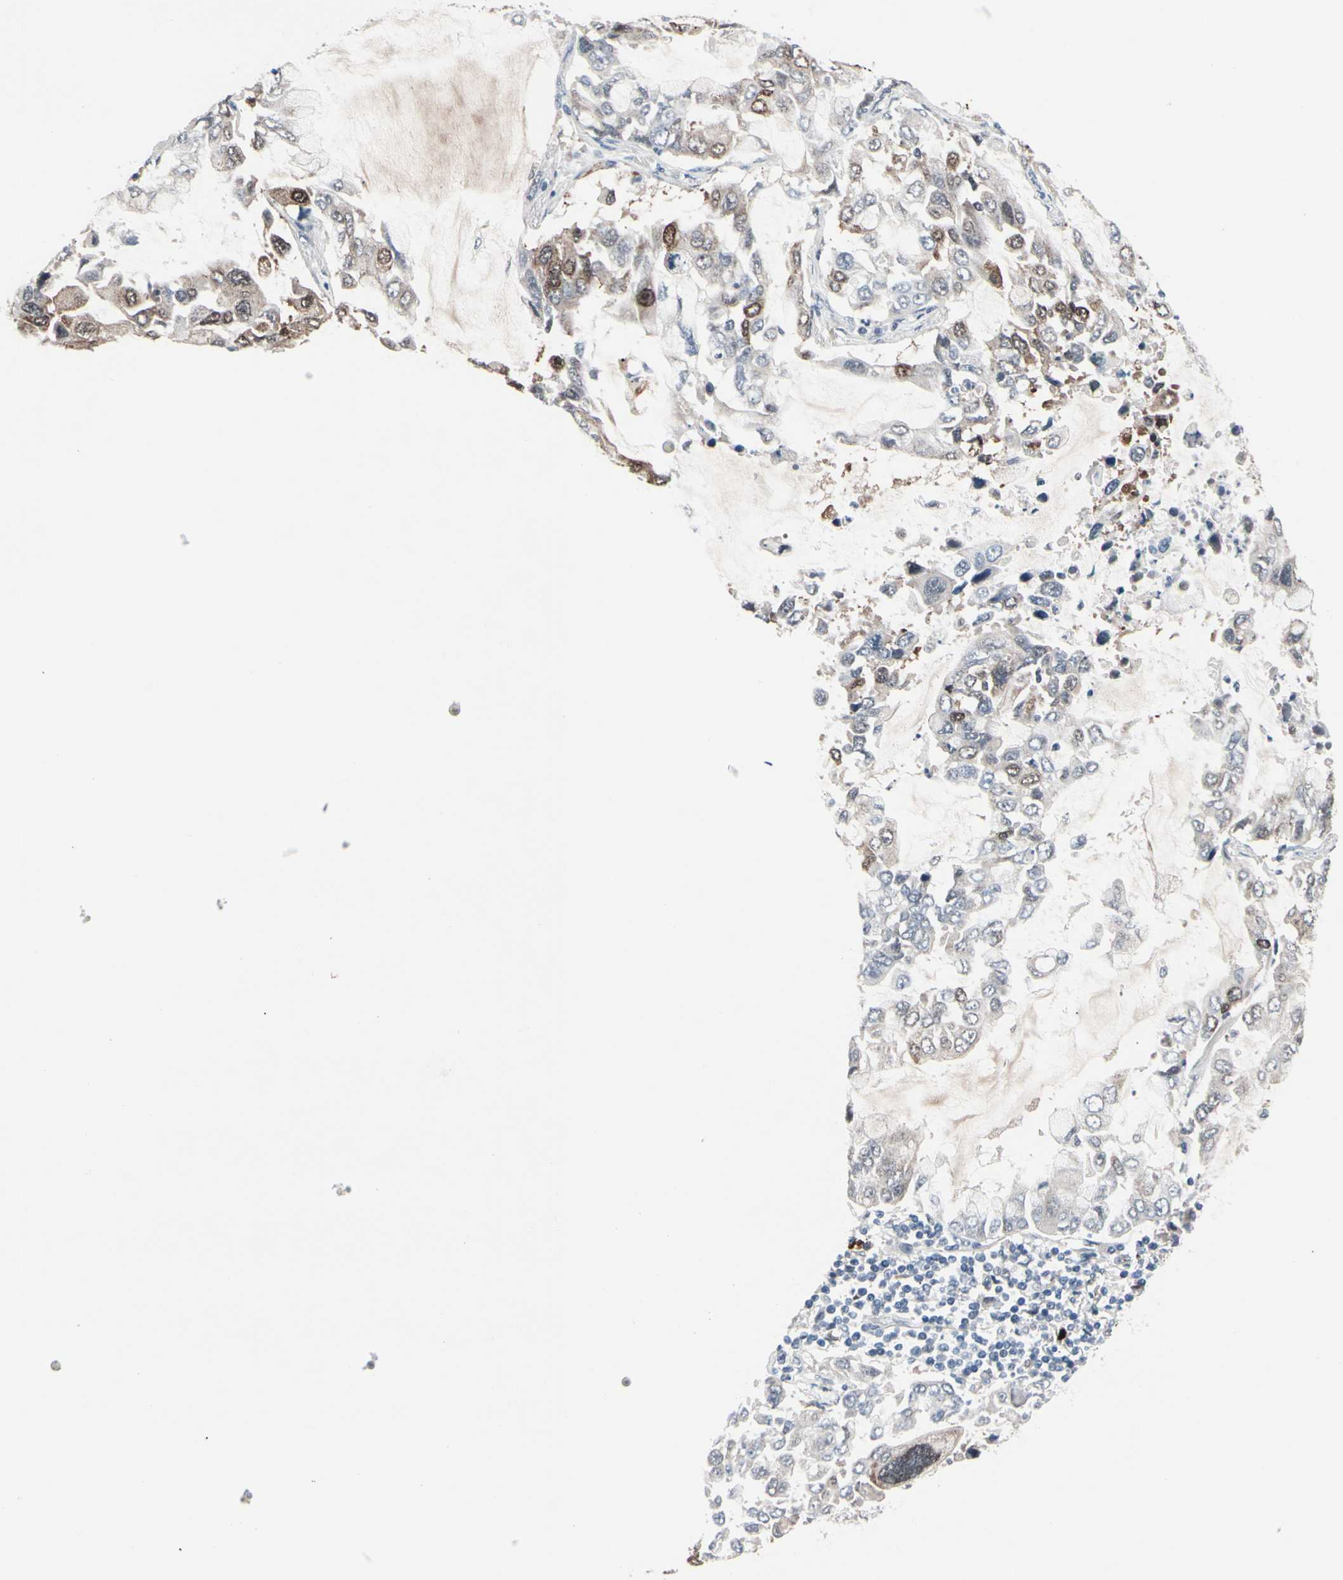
{"staining": {"intensity": "moderate", "quantity": "<25%", "location": "cytoplasmic/membranous,nuclear"}, "tissue": "lung cancer", "cell_type": "Tumor cells", "image_type": "cancer", "snomed": [{"axis": "morphology", "description": "Adenocarcinoma, NOS"}, {"axis": "topography", "description": "Lung"}], "caption": "IHC micrograph of neoplastic tissue: adenocarcinoma (lung) stained using immunohistochemistry demonstrates low levels of moderate protein expression localized specifically in the cytoplasmic/membranous and nuclear of tumor cells, appearing as a cytoplasmic/membranous and nuclear brown color.", "gene": "TXN", "patient": {"sex": "male", "age": 64}}